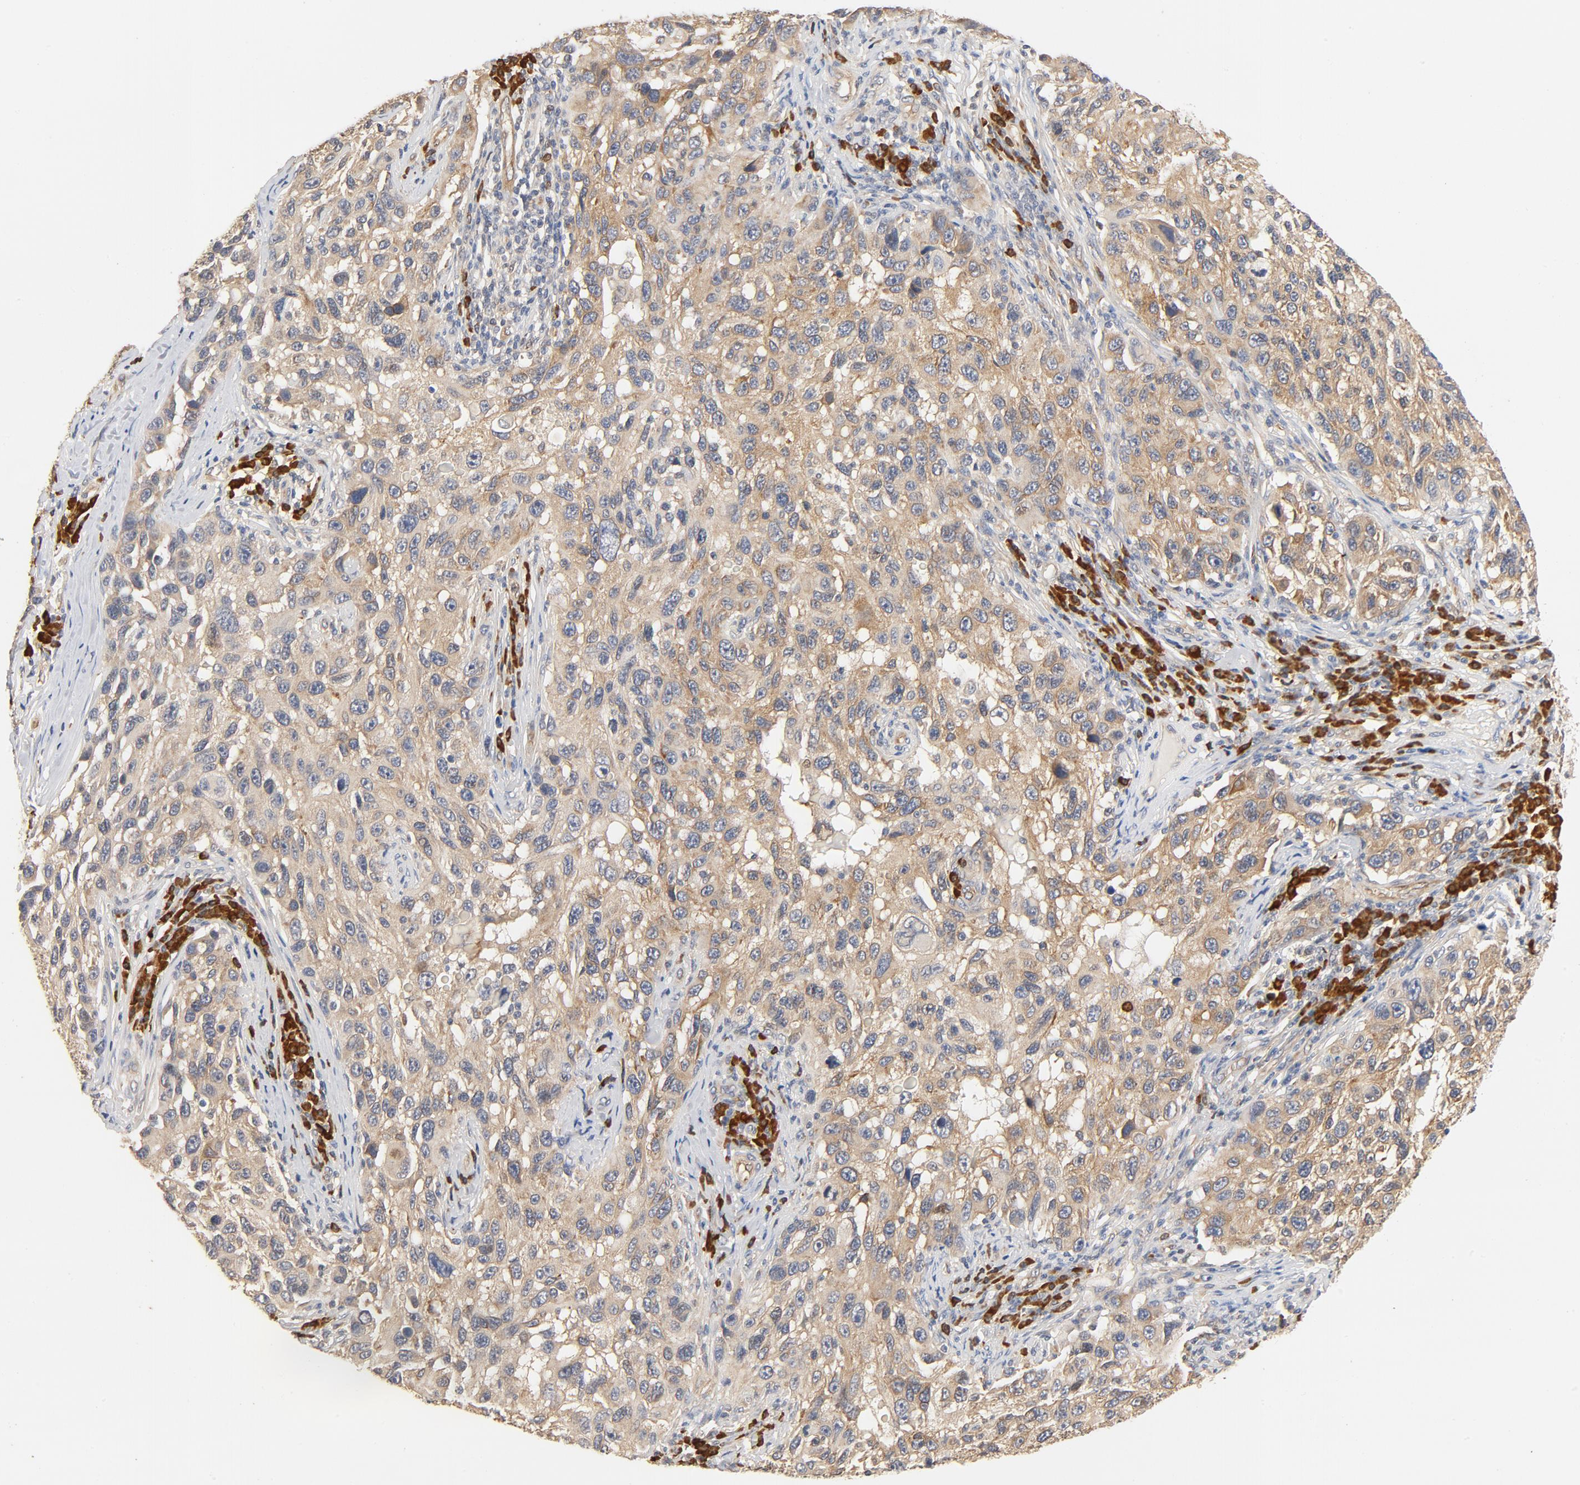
{"staining": {"intensity": "moderate", "quantity": ">75%", "location": "cytoplasmic/membranous"}, "tissue": "melanoma", "cell_type": "Tumor cells", "image_type": "cancer", "snomed": [{"axis": "morphology", "description": "Malignant melanoma, NOS"}, {"axis": "topography", "description": "Skin"}], "caption": "This micrograph shows immunohistochemistry staining of human malignant melanoma, with medium moderate cytoplasmic/membranous staining in approximately >75% of tumor cells.", "gene": "UBE2J1", "patient": {"sex": "male", "age": 53}}